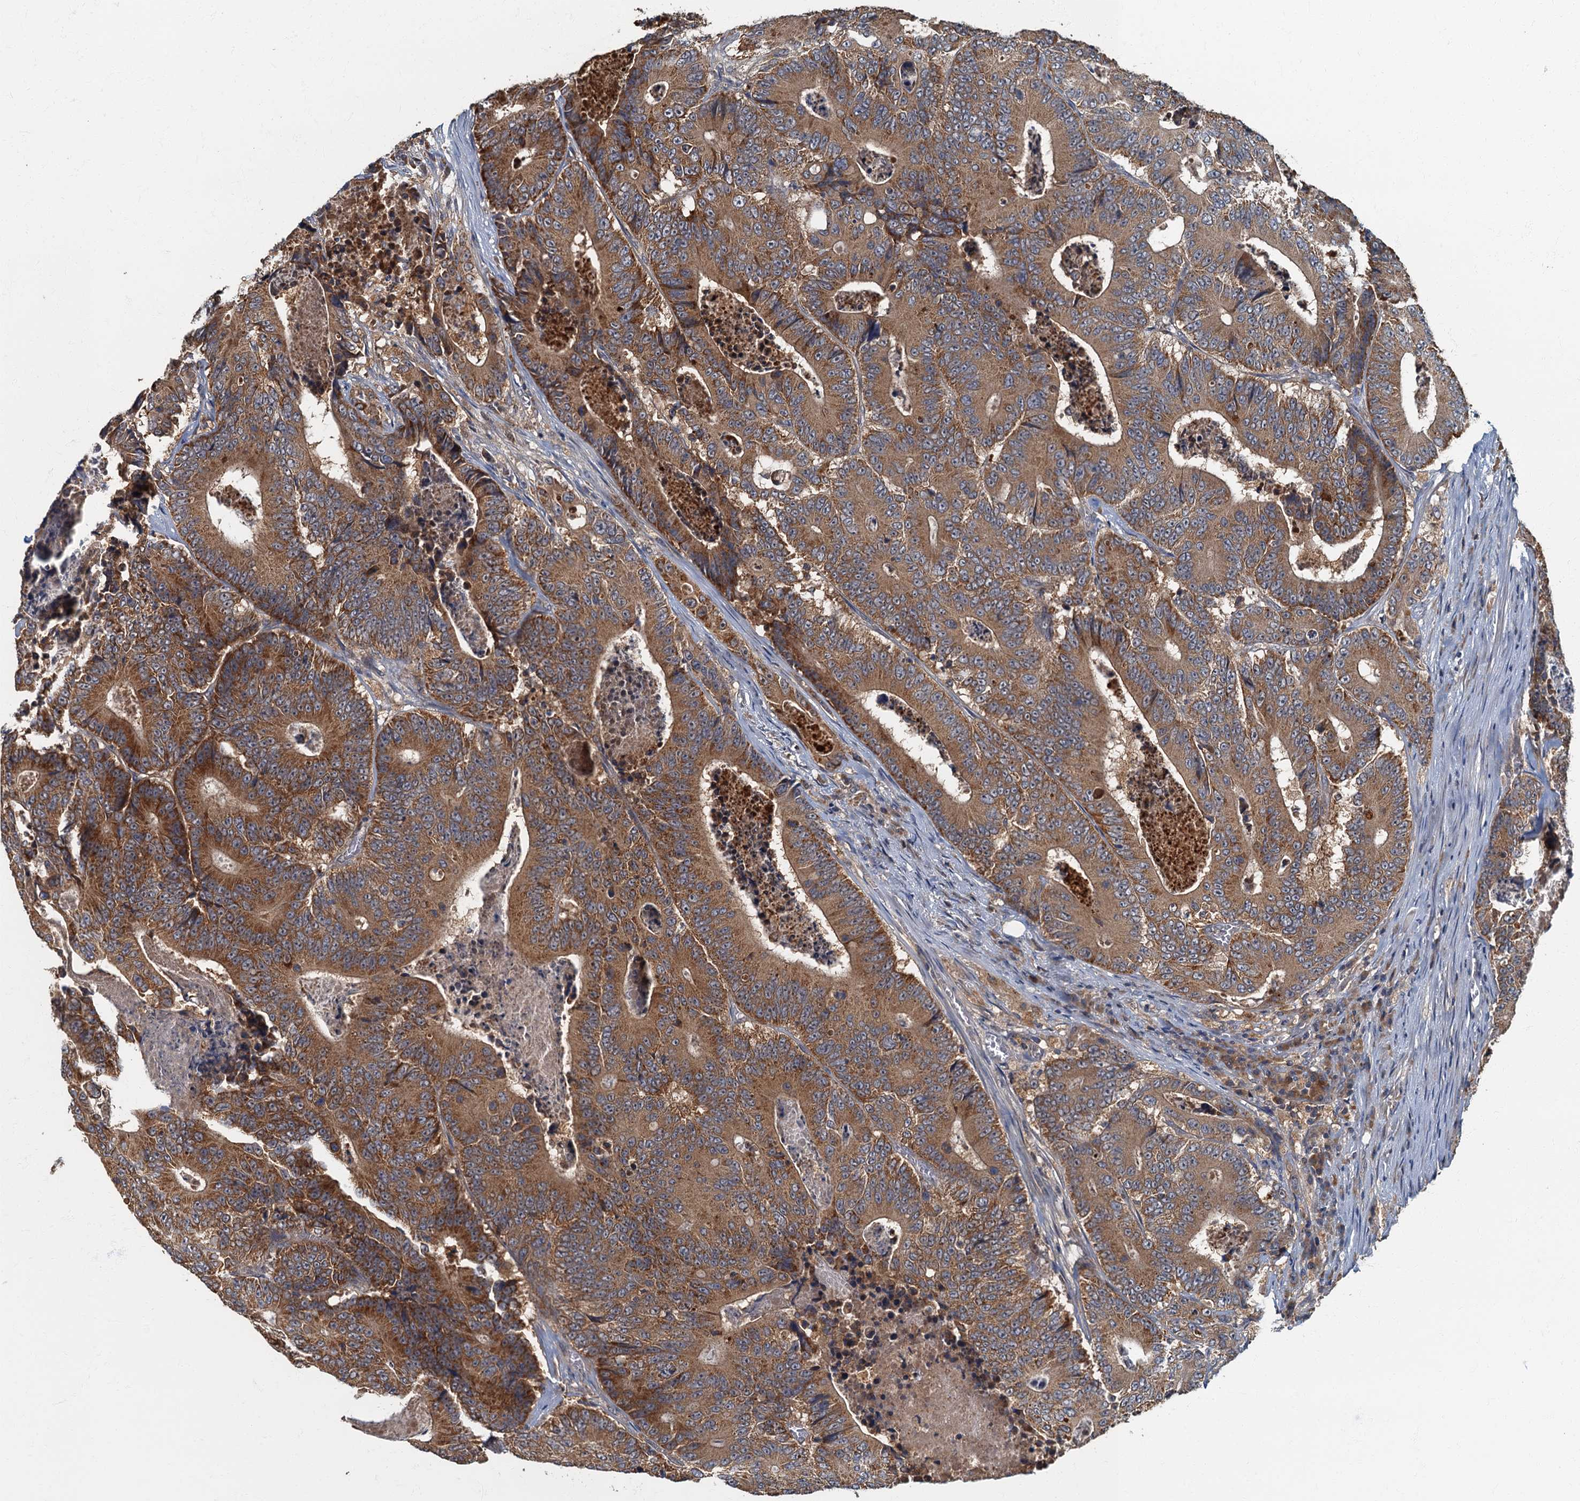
{"staining": {"intensity": "strong", "quantity": ">75%", "location": "cytoplasmic/membranous"}, "tissue": "colorectal cancer", "cell_type": "Tumor cells", "image_type": "cancer", "snomed": [{"axis": "morphology", "description": "Adenocarcinoma, NOS"}, {"axis": "topography", "description": "Colon"}], "caption": "A high amount of strong cytoplasmic/membranous positivity is present in about >75% of tumor cells in colorectal cancer tissue.", "gene": "WDCP", "patient": {"sex": "male", "age": 83}}